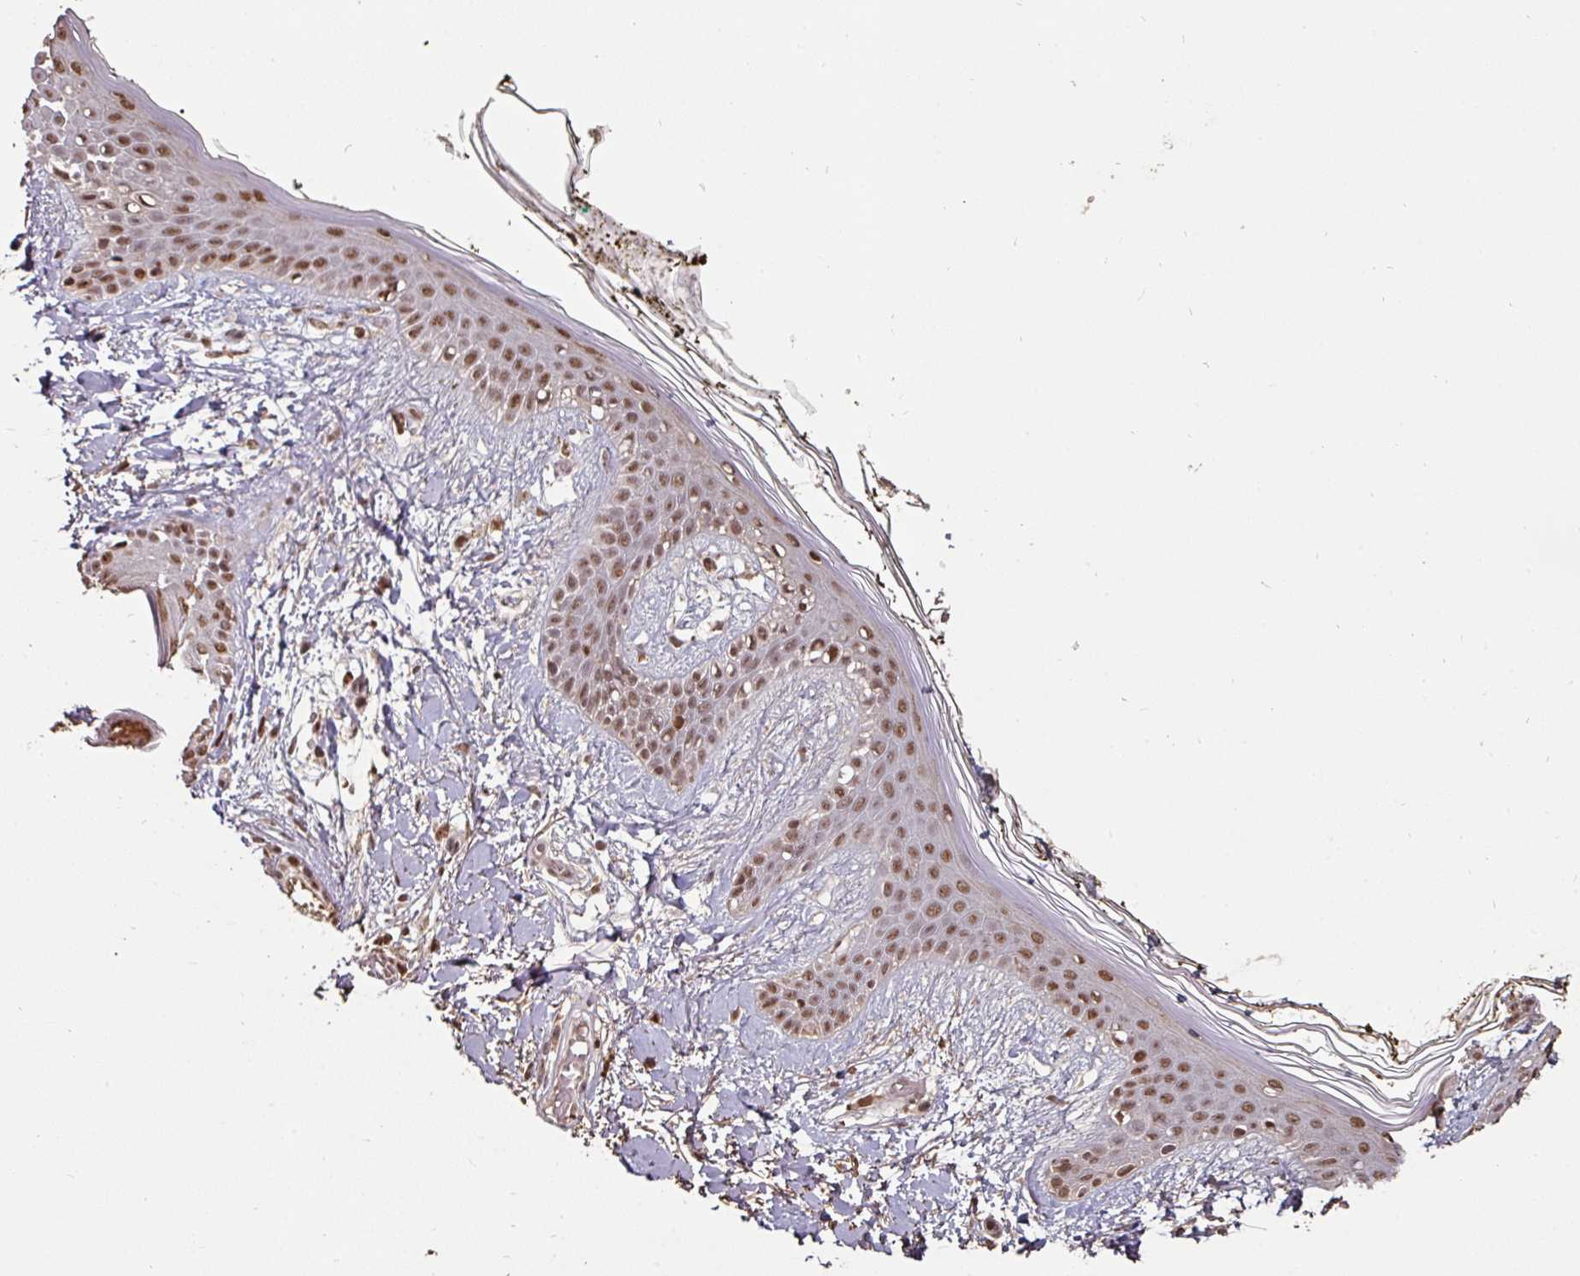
{"staining": {"intensity": "moderate", "quantity": ">75%", "location": "nuclear"}, "tissue": "skin", "cell_type": "Fibroblasts", "image_type": "normal", "snomed": [{"axis": "morphology", "description": "Normal tissue, NOS"}, {"axis": "topography", "description": "Skin"}], "caption": "Protein staining by immunohistochemistry demonstrates moderate nuclear expression in approximately >75% of fibroblasts in unremarkable skin.", "gene": "POLD1", "patient": {"sex": "female", "age": 34}}